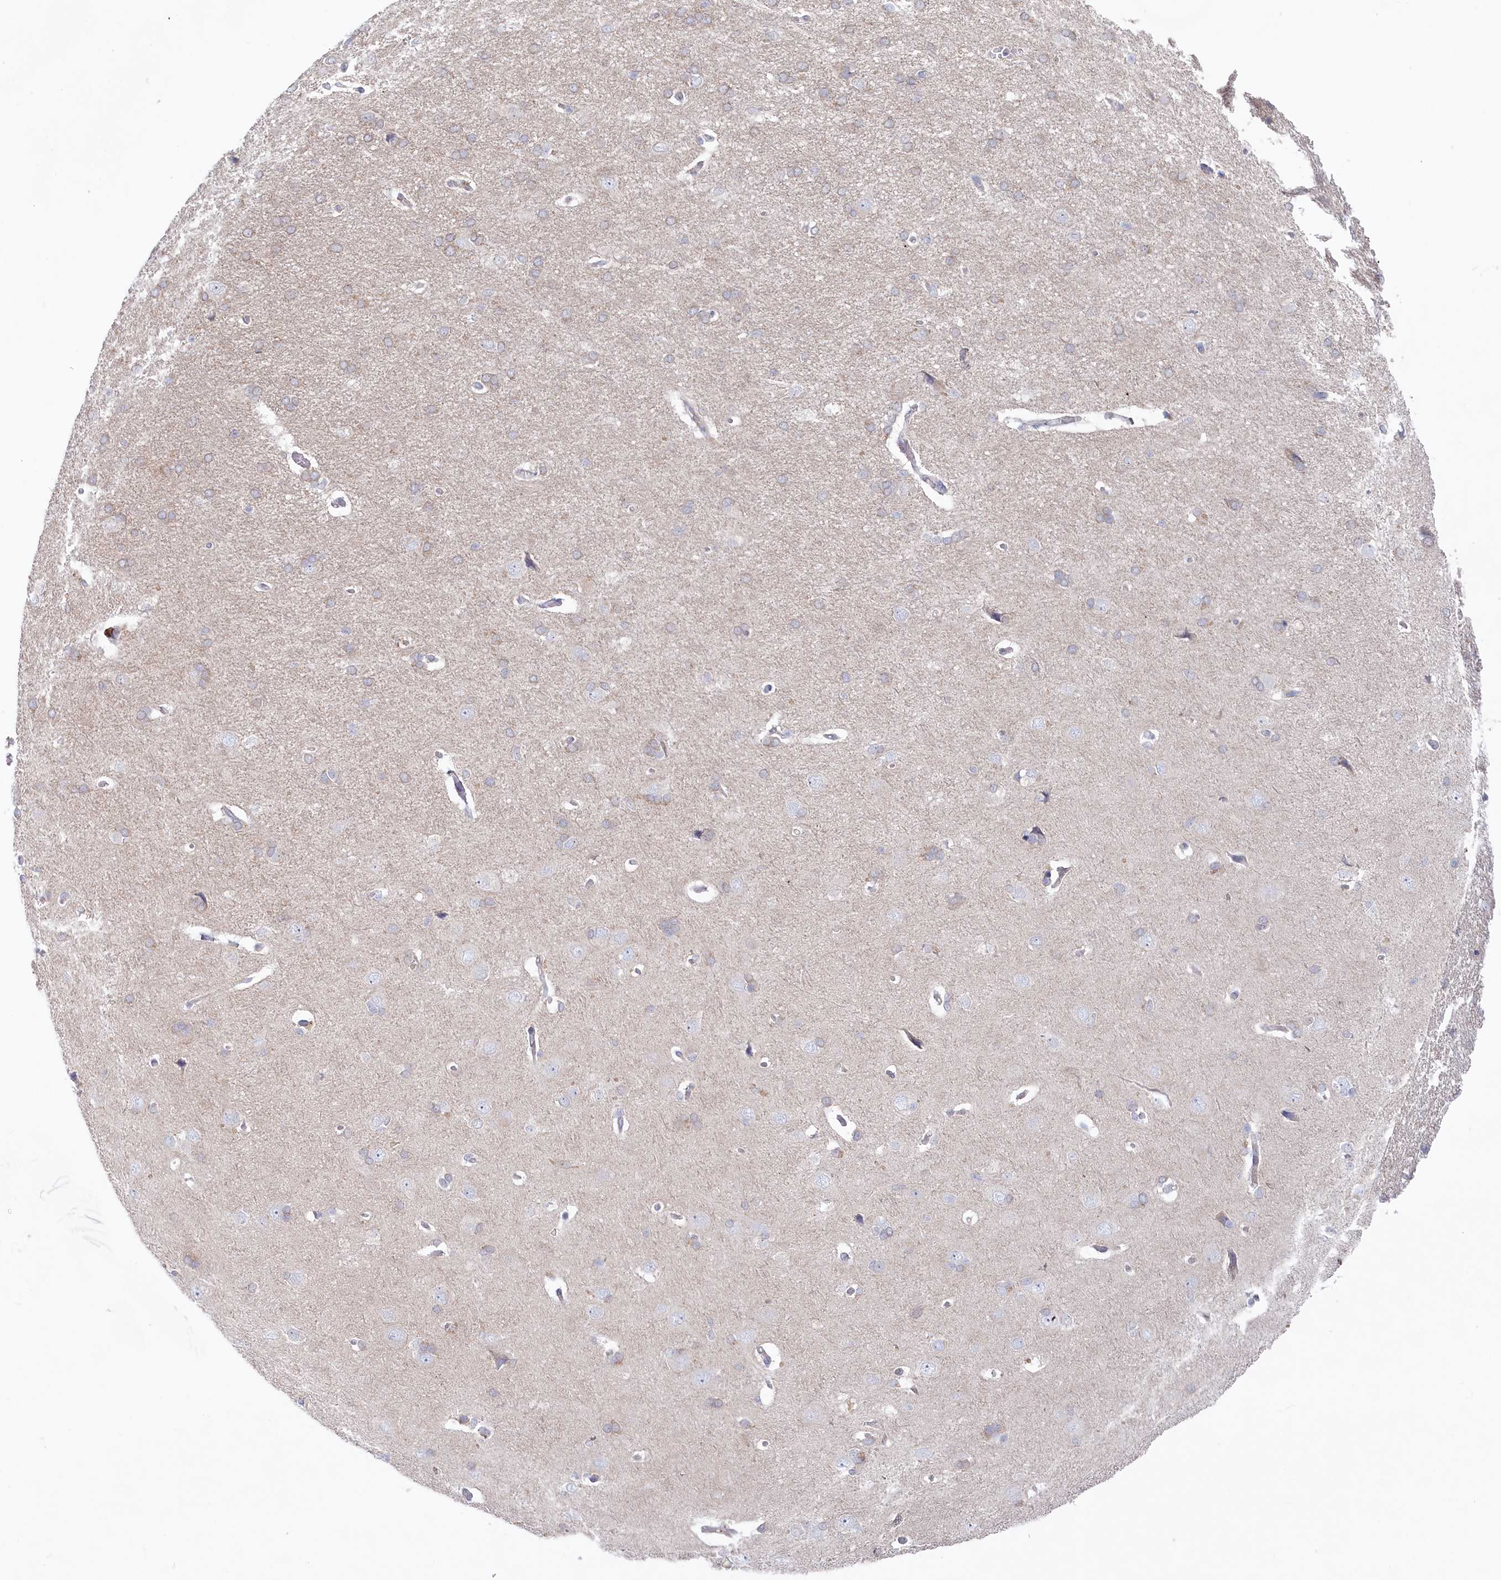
{"staining": {"intensity": "negative", "quantity": "none", "location": "none"}, "tissue": "cerebral cortex", "cell_type": "Endothelial cells", "image_type": "normal", "snomed": [{"axis": "morphology", "description": "Normal tissue, NOS"}, {"axis": "topography", "description": "Cerebral cortex"}], "caption": "Immunohistochemistry micrograph of normal human cerebral cortex stained for a protein (brown), which reveals no staining in endothelial cells.", "gene": "AAMDC", "patient": {"sex": "male", "age": 62}}